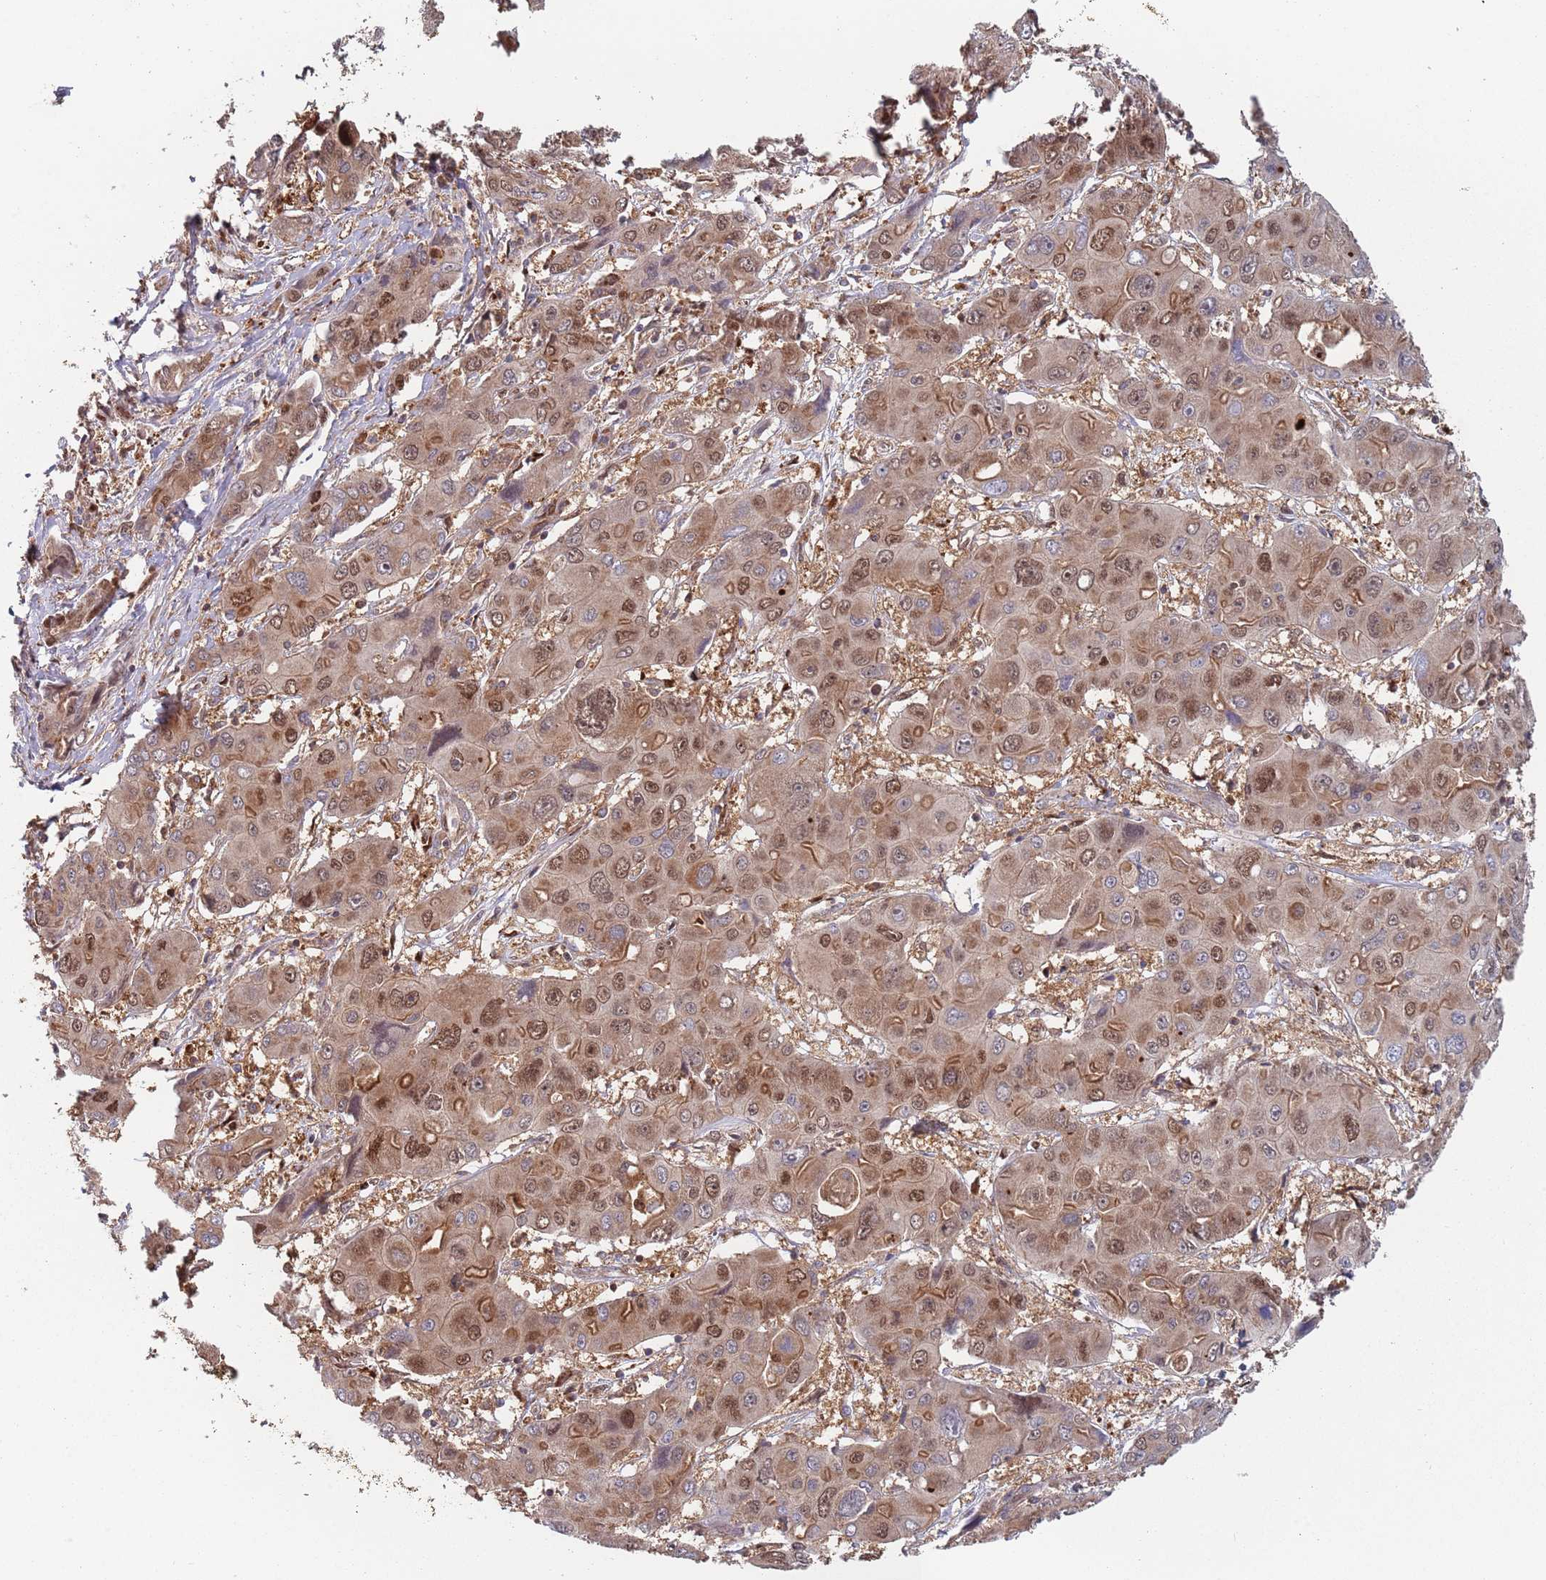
{"staining": {"intensity": "moderate", "quantity": ">75%", "location": "cytoplasmic/membranous,nuclear"}, "tissue": "liver cancer", "cell_type": "Tumor cells", "image_type": "cancer", "snomed": [{"axis": "morphology", "description": "Cholangiocarcinoma"}, {"axis": "topography", "description": "Liver"}], "caption": "Moderate cytoplasmic/membranous and nuclear staining for a protein is identified in about >75% of tumor cells of liver cancer using immunohistochemistry (IHC).", "gene": "GDI2", "patient": {"sex": "male", "age": 67}}